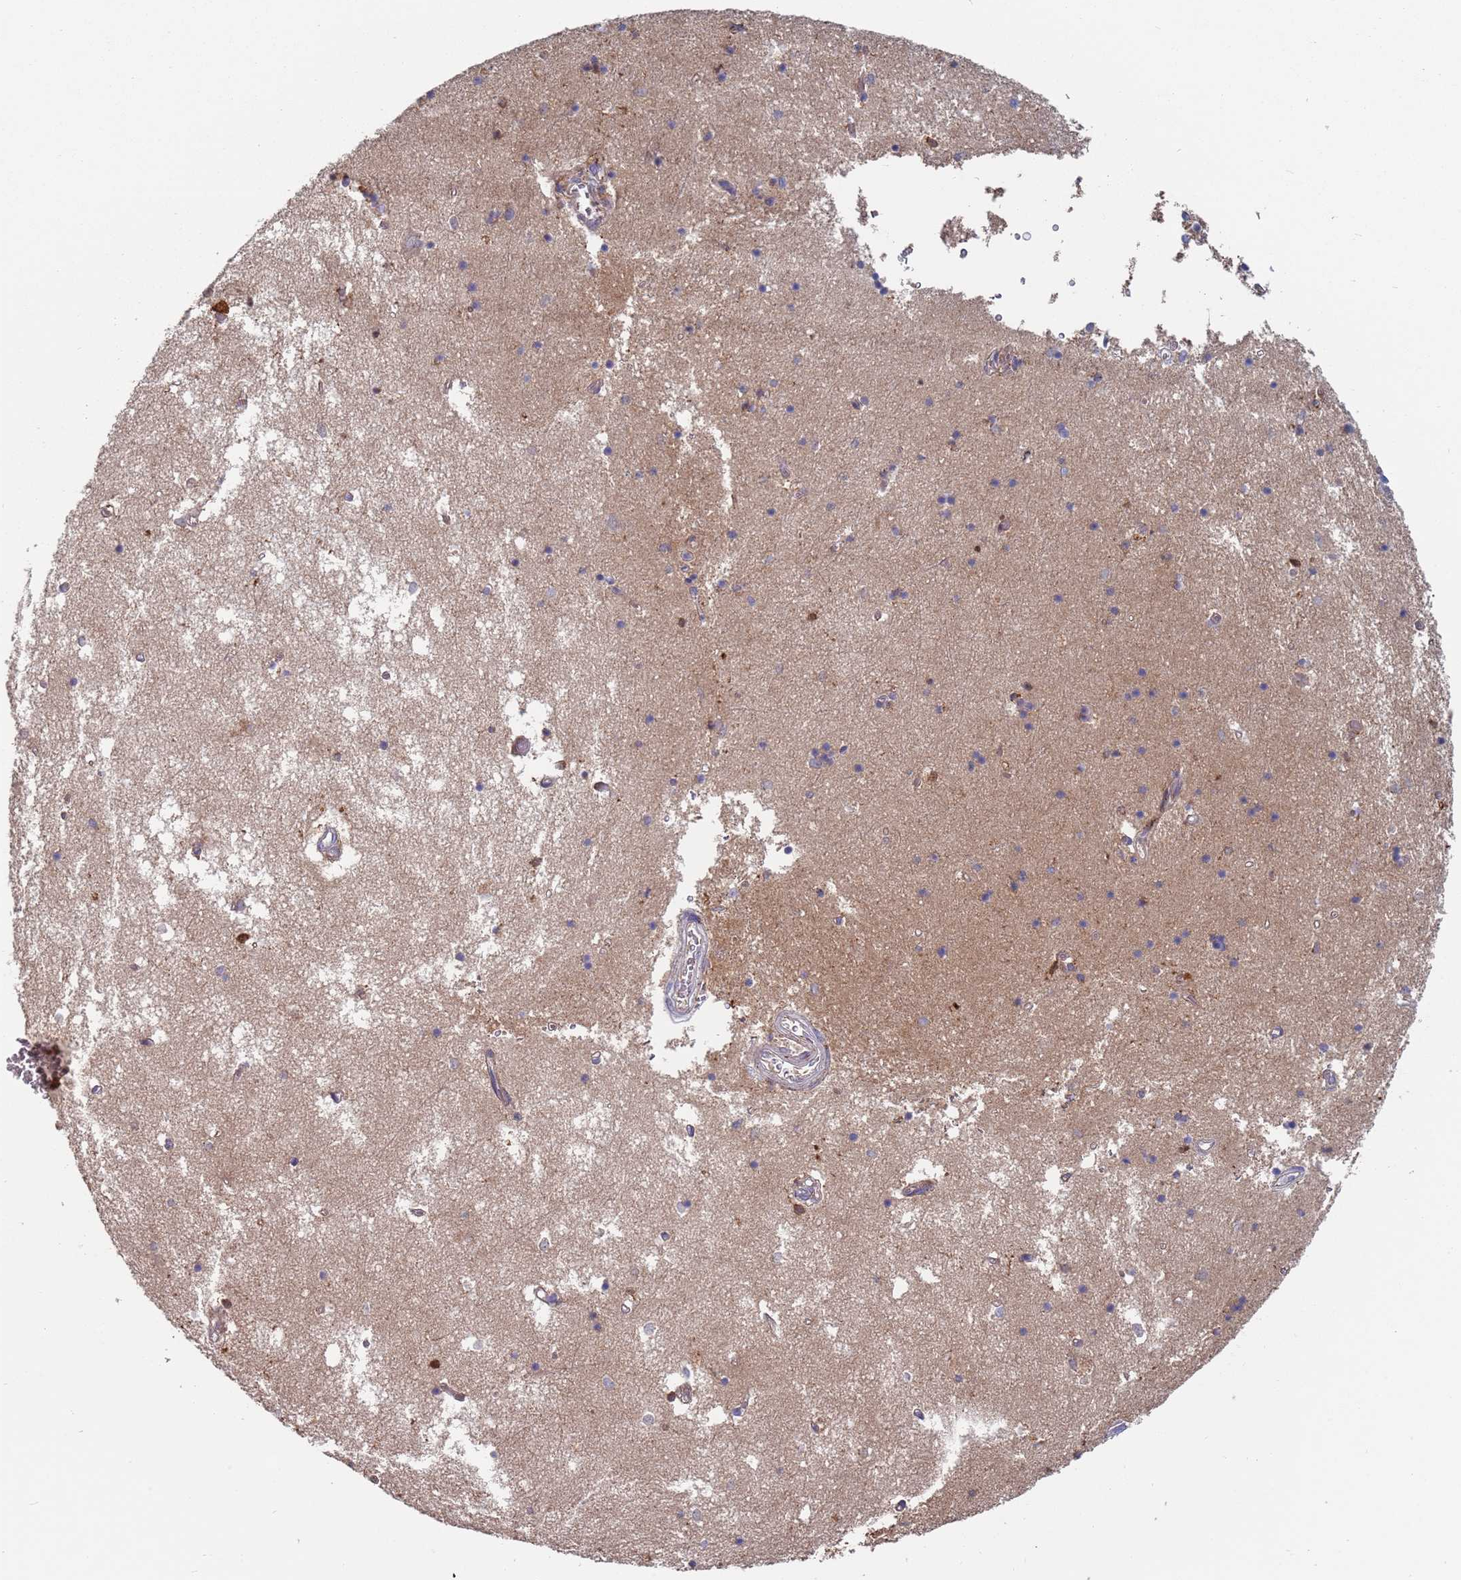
{"staining": {"intensity": "negative", "quantity": "none", "location": "none"}, "tissue": "hippocampus", "cell_type": "Glial cells", "image_type": "normal", "snomed": [{"axis": "morphology", "description": "Normal tissue, NOS"}, {"axis": "topography", "description": "Hippocampus"}], "caption": "A high-resolution histopathology image shows immunohistochemistry (IHC) staining of normal hippocampus, which reveals no significant expression in glial cells.", "gene": "MALRD1", "patient": {"sex": "male", "age": 70}}